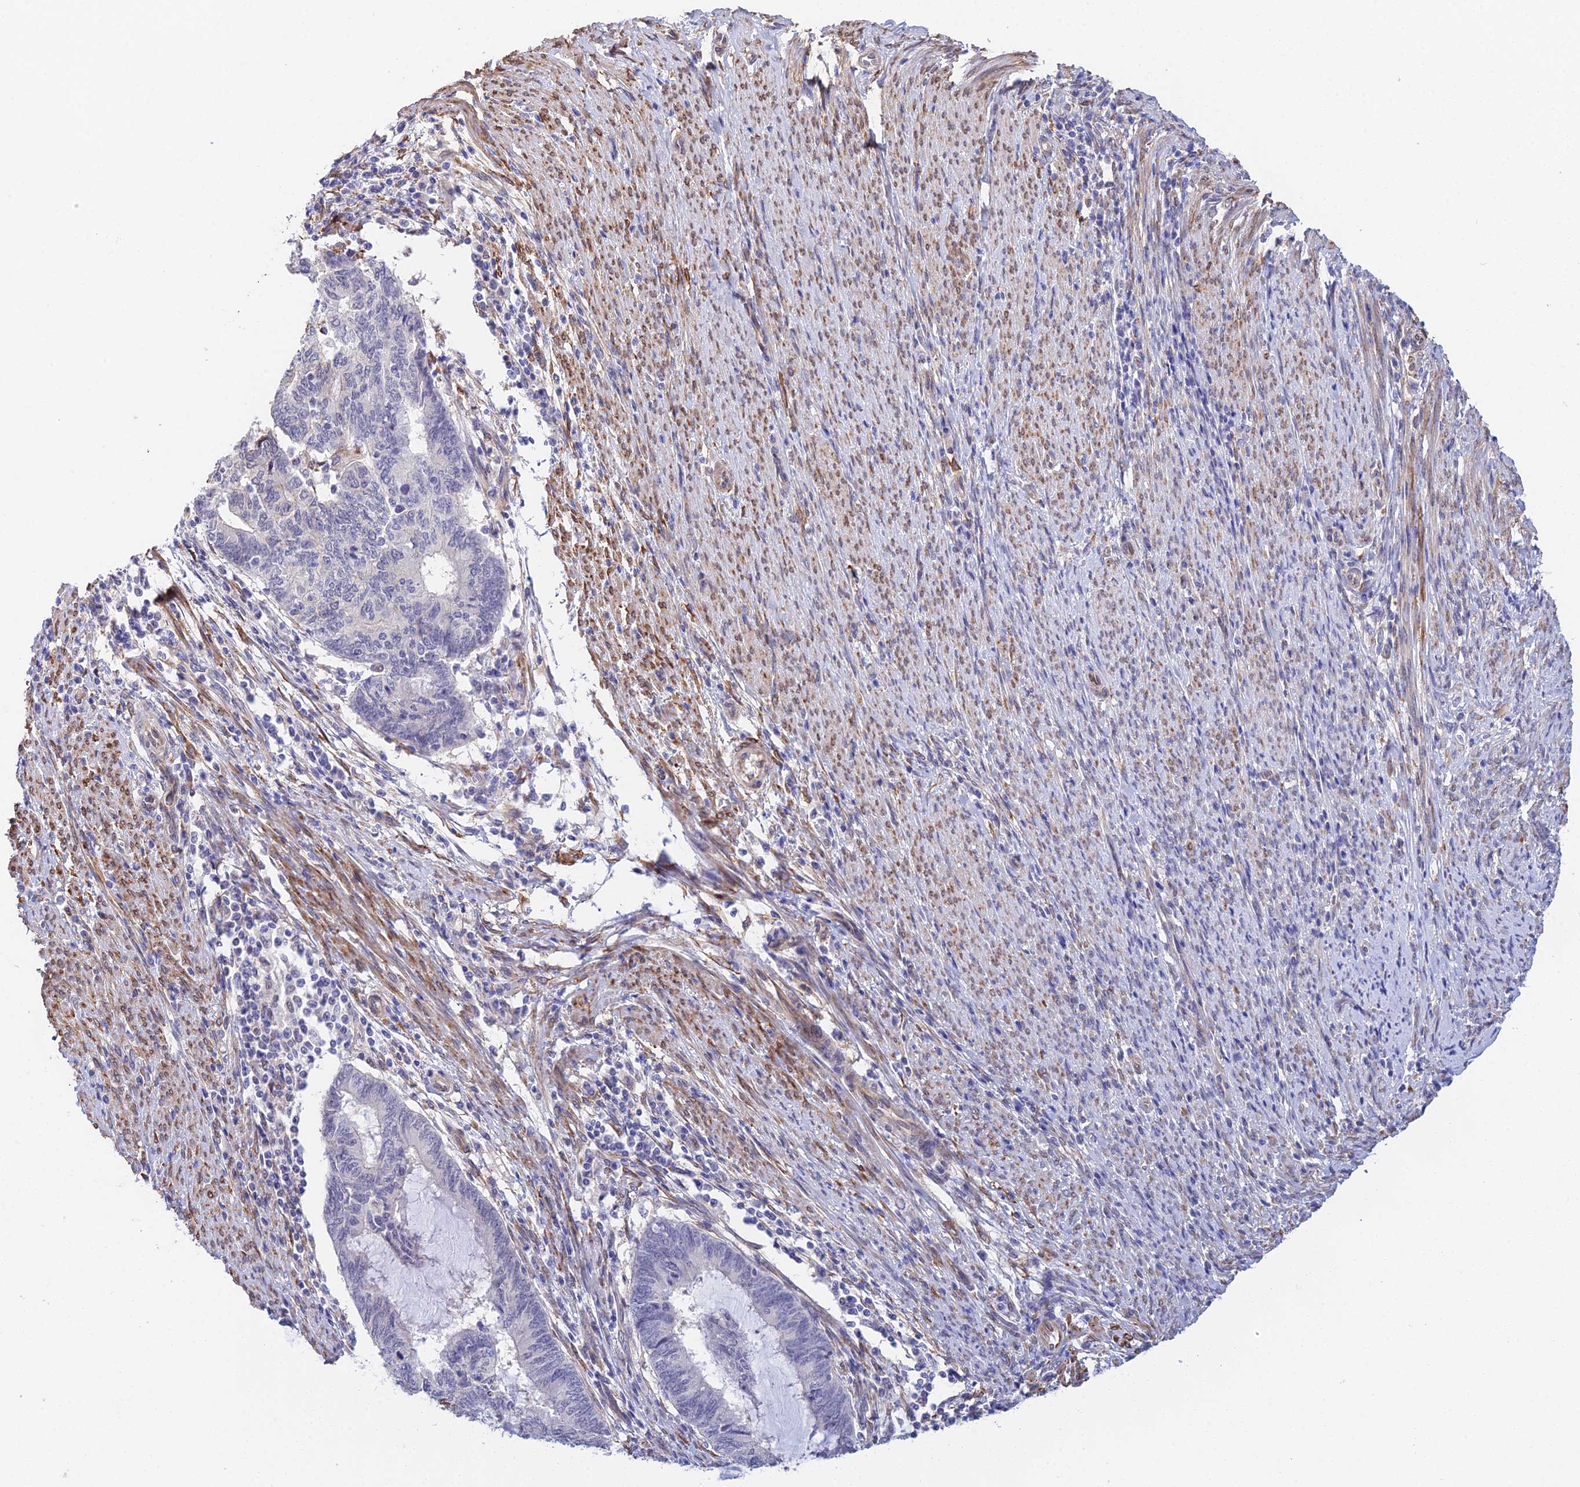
{"staining": {"intensity": "negative", "quantity": "none", "location": "none"}, "tissue": "endometrial cancer", "cell_type": "Tumor cells", "image_type": "cancer", "snomed": [{"axis": "morphology", "description": "Adenocarcinoma, NOS"}, {"axis": "topography", "description": "Uterus"}, {"axis": "topography", "description": "Endometrium"}], "caption": "A micrograph of endometrial cancer (adenocarcinoma) stained for a protein exhibits no brown staining in tumor cells. Brightfield microscopy of immunohistochemistry (IHC) stained with DAB (3,3'-diaminobenzidine) (brown) and hematoxylin (blue), captured at high magnification.", "gene": "MXRA7", "patient": {"sex": "female", "age": 70}}